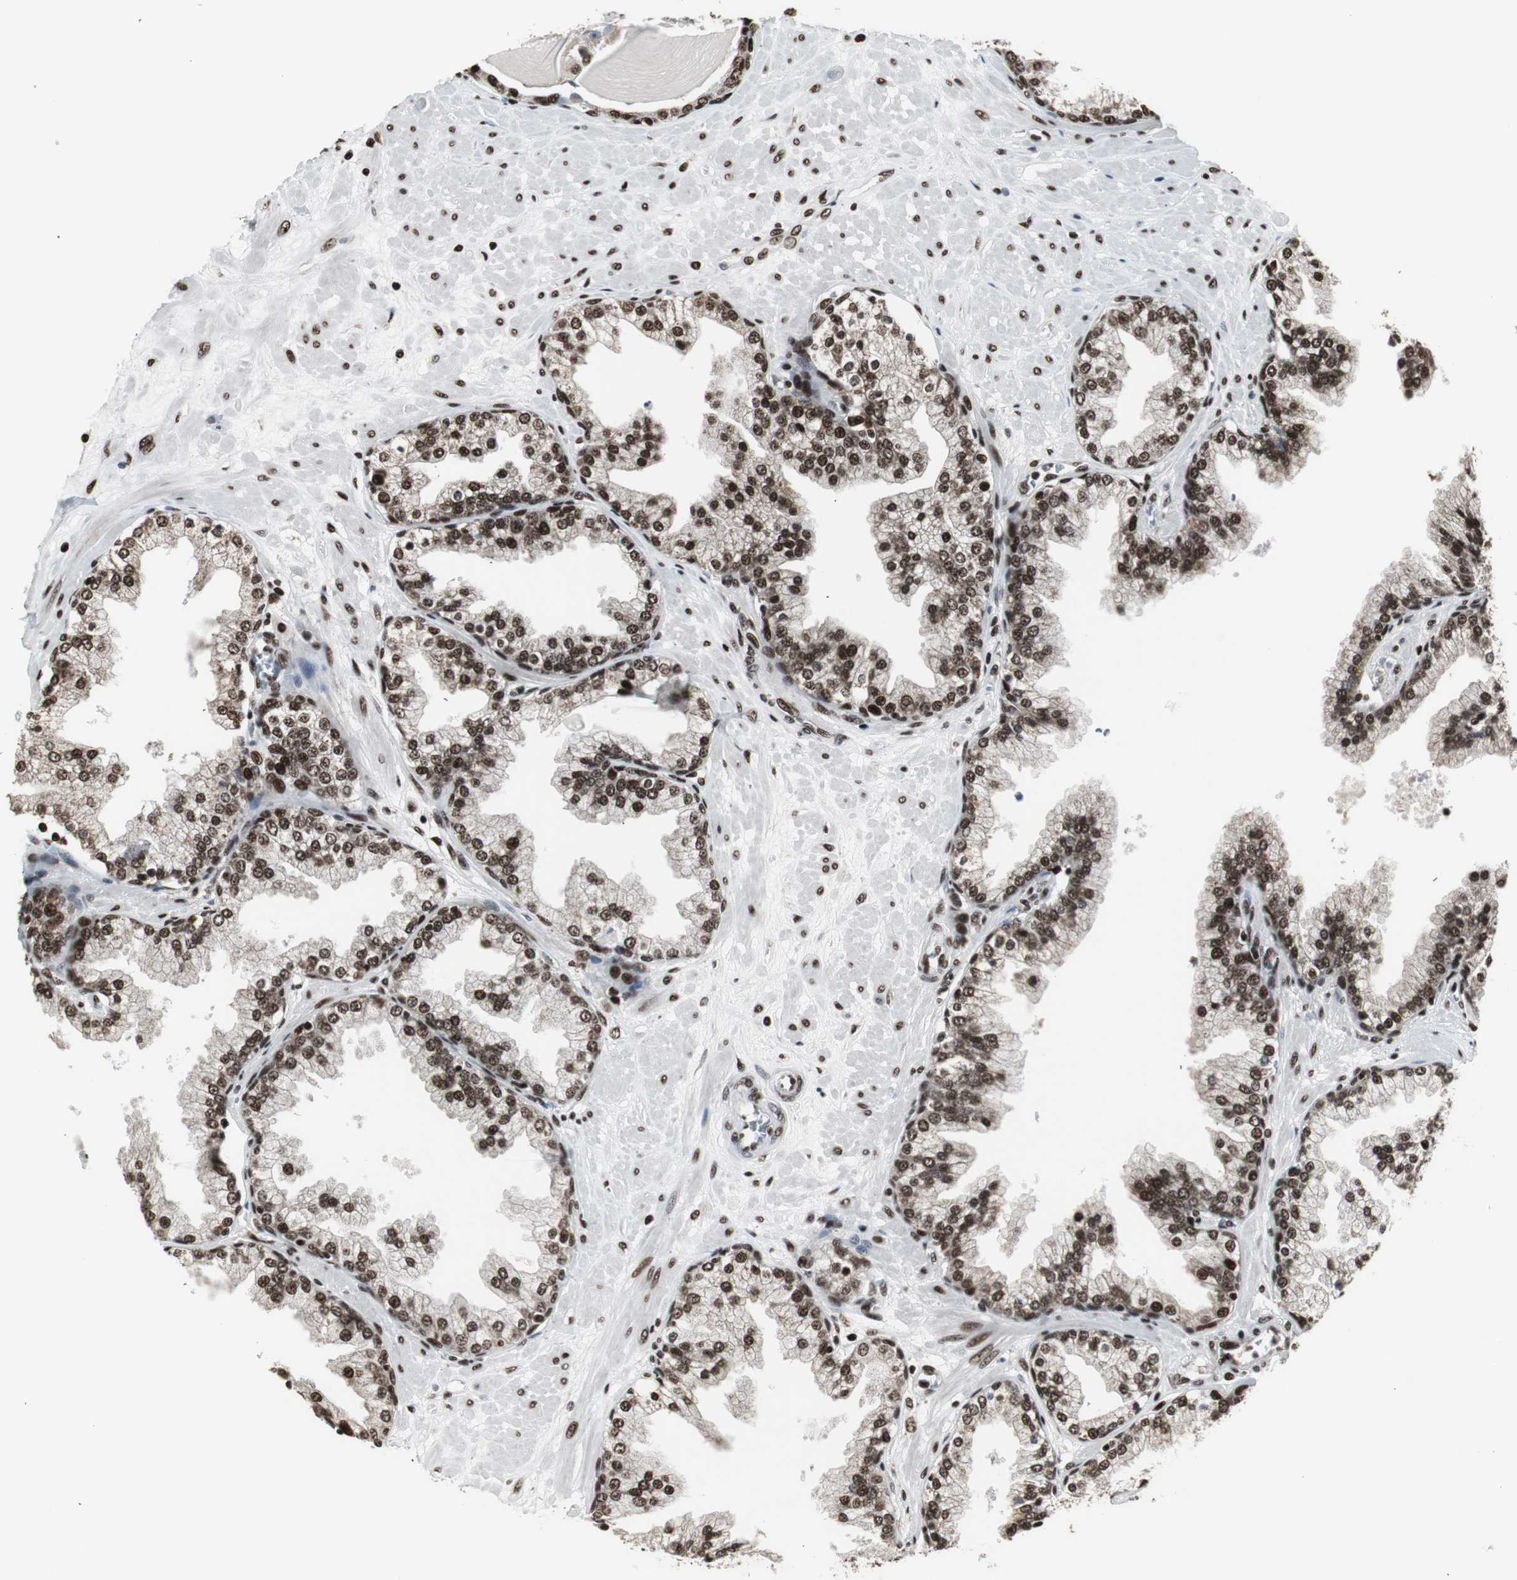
{"staining": {"intensity": "strong", "quantity": ">75%", "location": "nuclear"}, "tissue": "prostate", "cell_type": "Glandular cells", "image_type": "normal", "snomed": [{"axis": "morphology", "description": "Normal tissue, NOS"}, {"axis": "topography", "description": "Prostate"}], "caption": "DAB (3,3'-diaminobenzidine) immunohistochemical staining of unremarkable prostate shows strong nuclear protein expression in approximately >75% of glandular cells. Using DAB (brown) and hematoxylin (blue) stains, captured at high magnification using brightfield microscopy.", "gene": "PARN", "patient": {"sex": "male", "age": 51}}